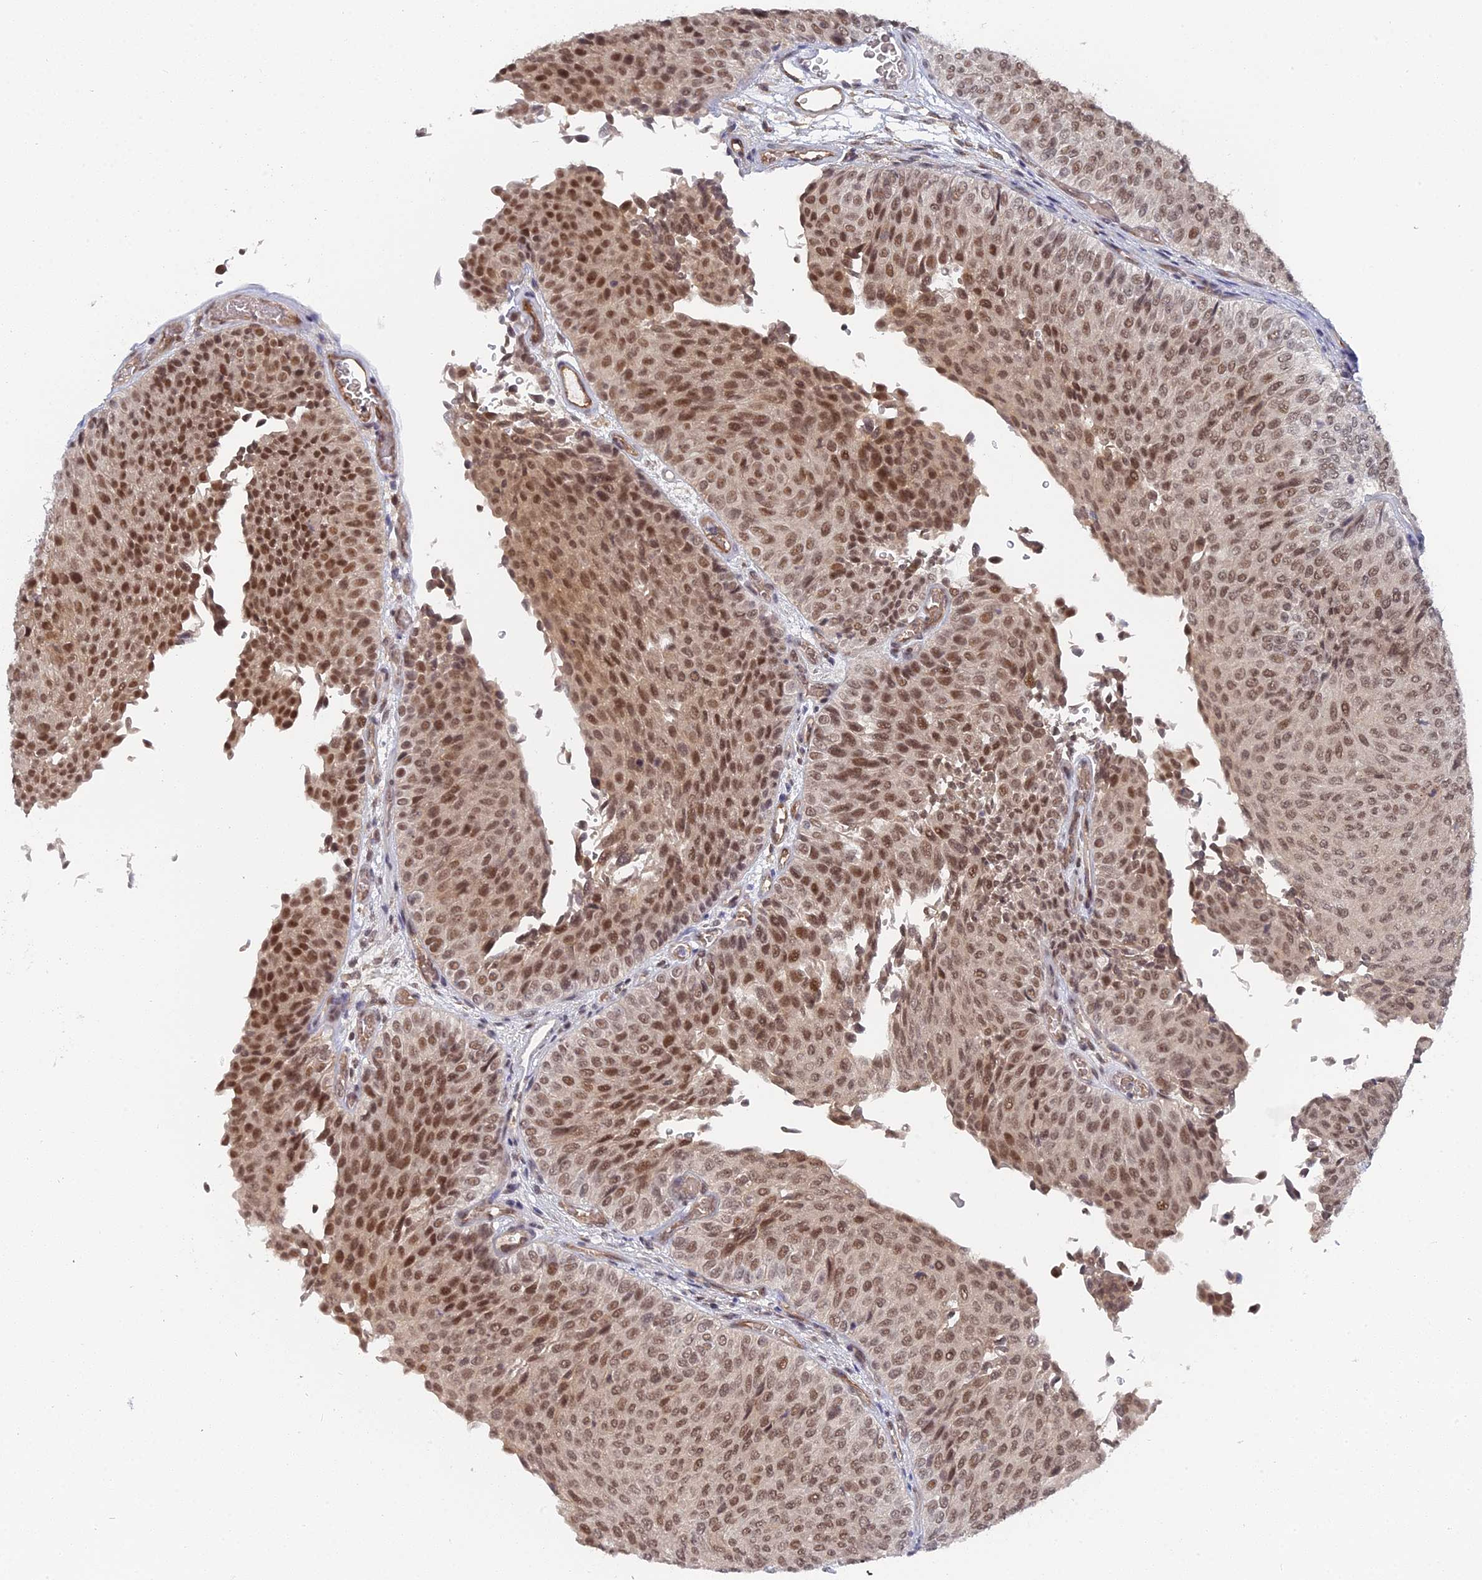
{"staining": {"intensity": "moderate", "quantity": ">75%", "location": "nuclear"}, "tissue": "urothelial cancer", "cell_type": "Tumor cells", "image_type": "cancer", "snomed": [{"axis": "morphology", "description": "Urothelial carcinoma, Low grade"}, {"axis": "topography", "description": "Urinary bladder"}], "caption": "Urothelial carcinoma (low-grade) tissue exhibits moderate nuclear expression in about >75% of tumor cells, visualized by immunohistochemistry. The protein is shown in brown color, while the nuclei are stained blue.", "gene": "CCDC85A", "patient": {"sex": "male", "age": 78}}